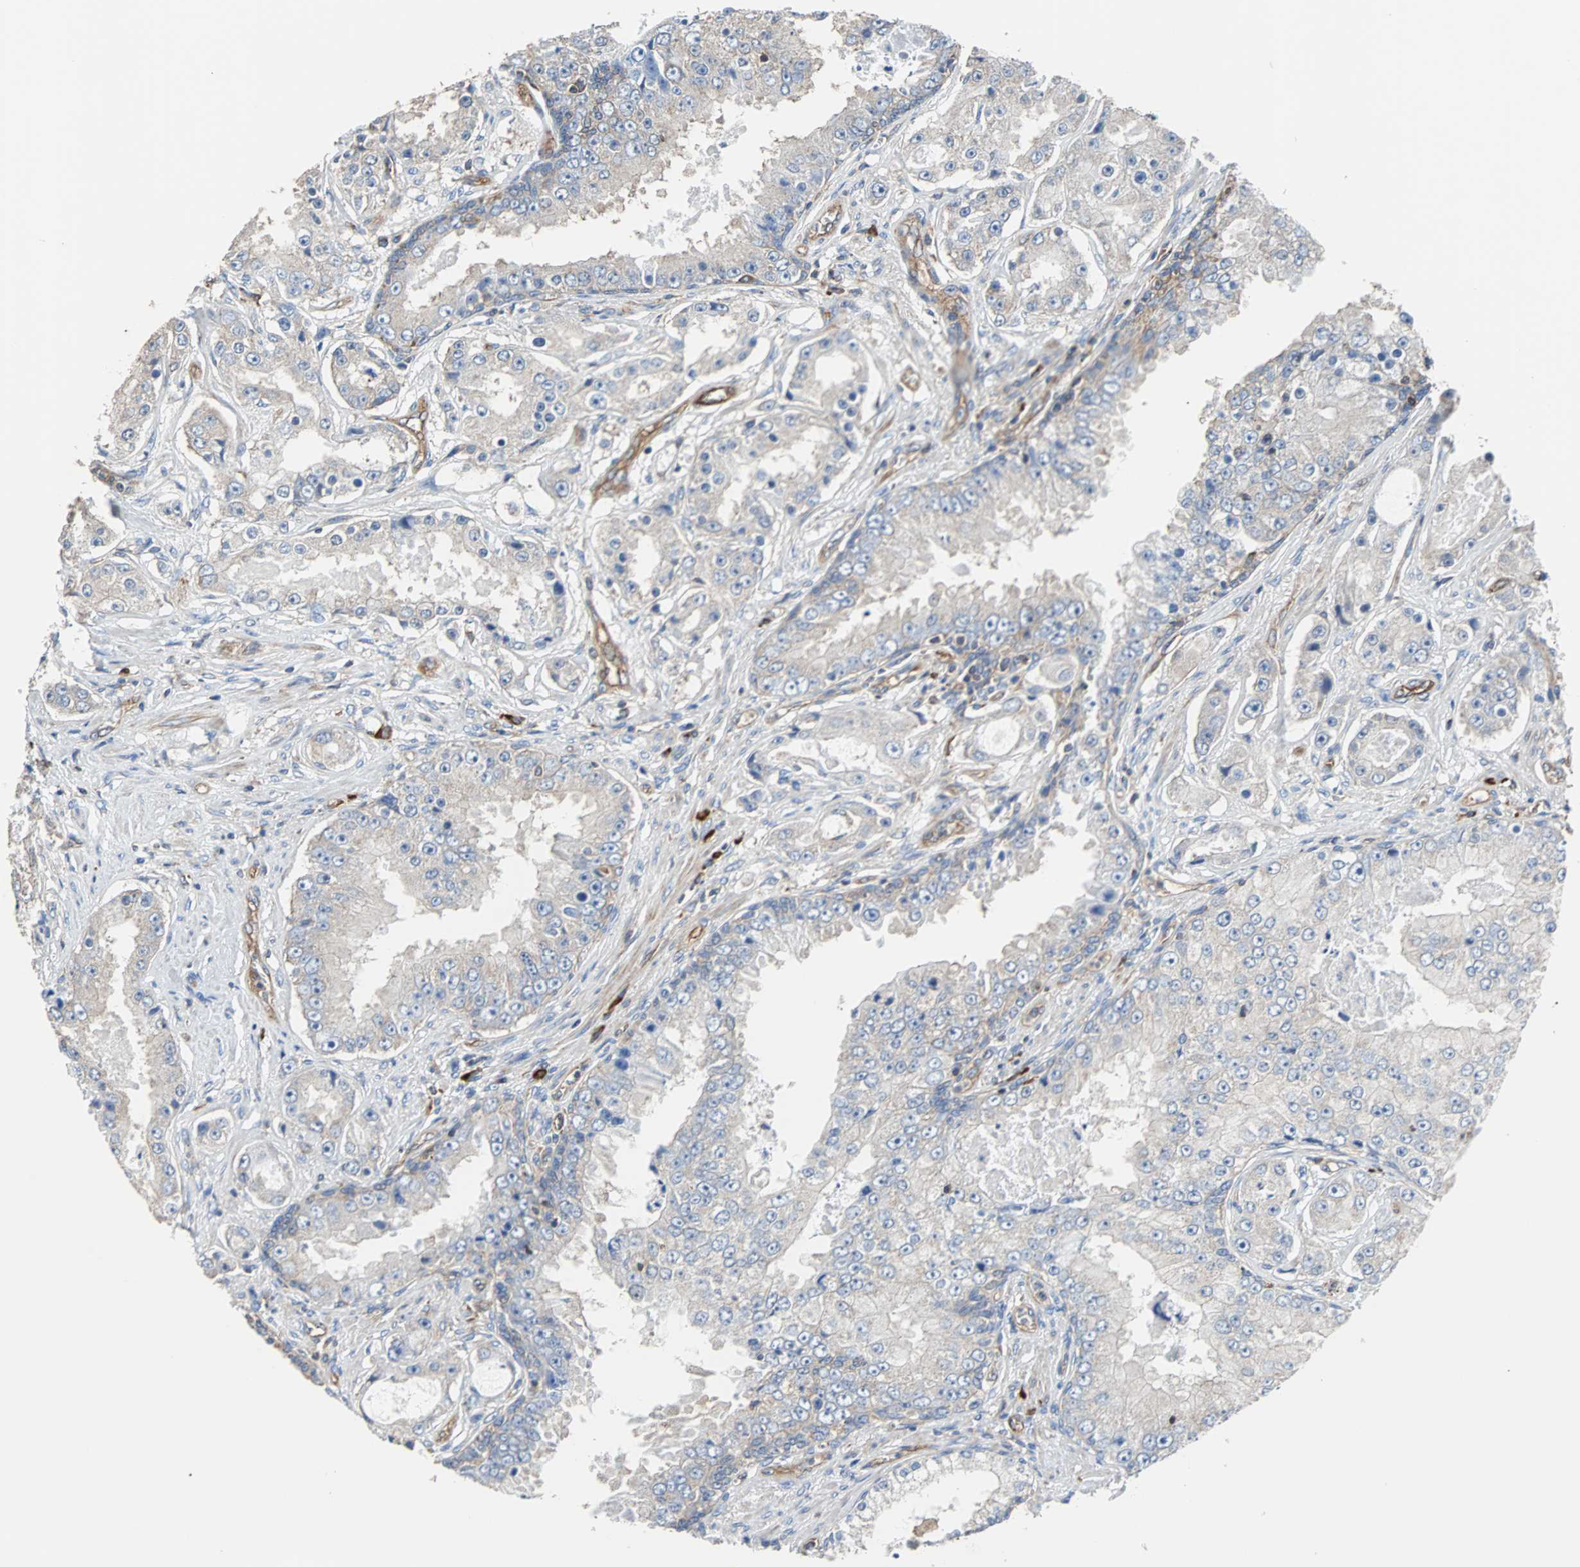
{"staining": {"intensity": "weak", "quantity": ">75%", "location": "cytoplasmic/membranous"}, "tissue": "prostate cancer", "cell_type": "Tumor cells", "image_type": "cancer", "snomed": [{"axis": "morphology", "description": "Adenocarcinoma, High grade"}, {"axis": "topography", "description": "Prostate"}], "caption": "An immunohistochemistry (IHC) histopathology image of neoplastic tissue is shown. Protein staining in brown labels weak cytoplasmic/membranous positivity in adenocarcinoma (high-grade) (prostate) within tumor cells. The staining was performed using DAB, with brown indicating positive protein expression. Nuclei are stained blue with hematoxylin.", "gene": "PLCG2", "patient": {"sex": "male", "age": 73}}